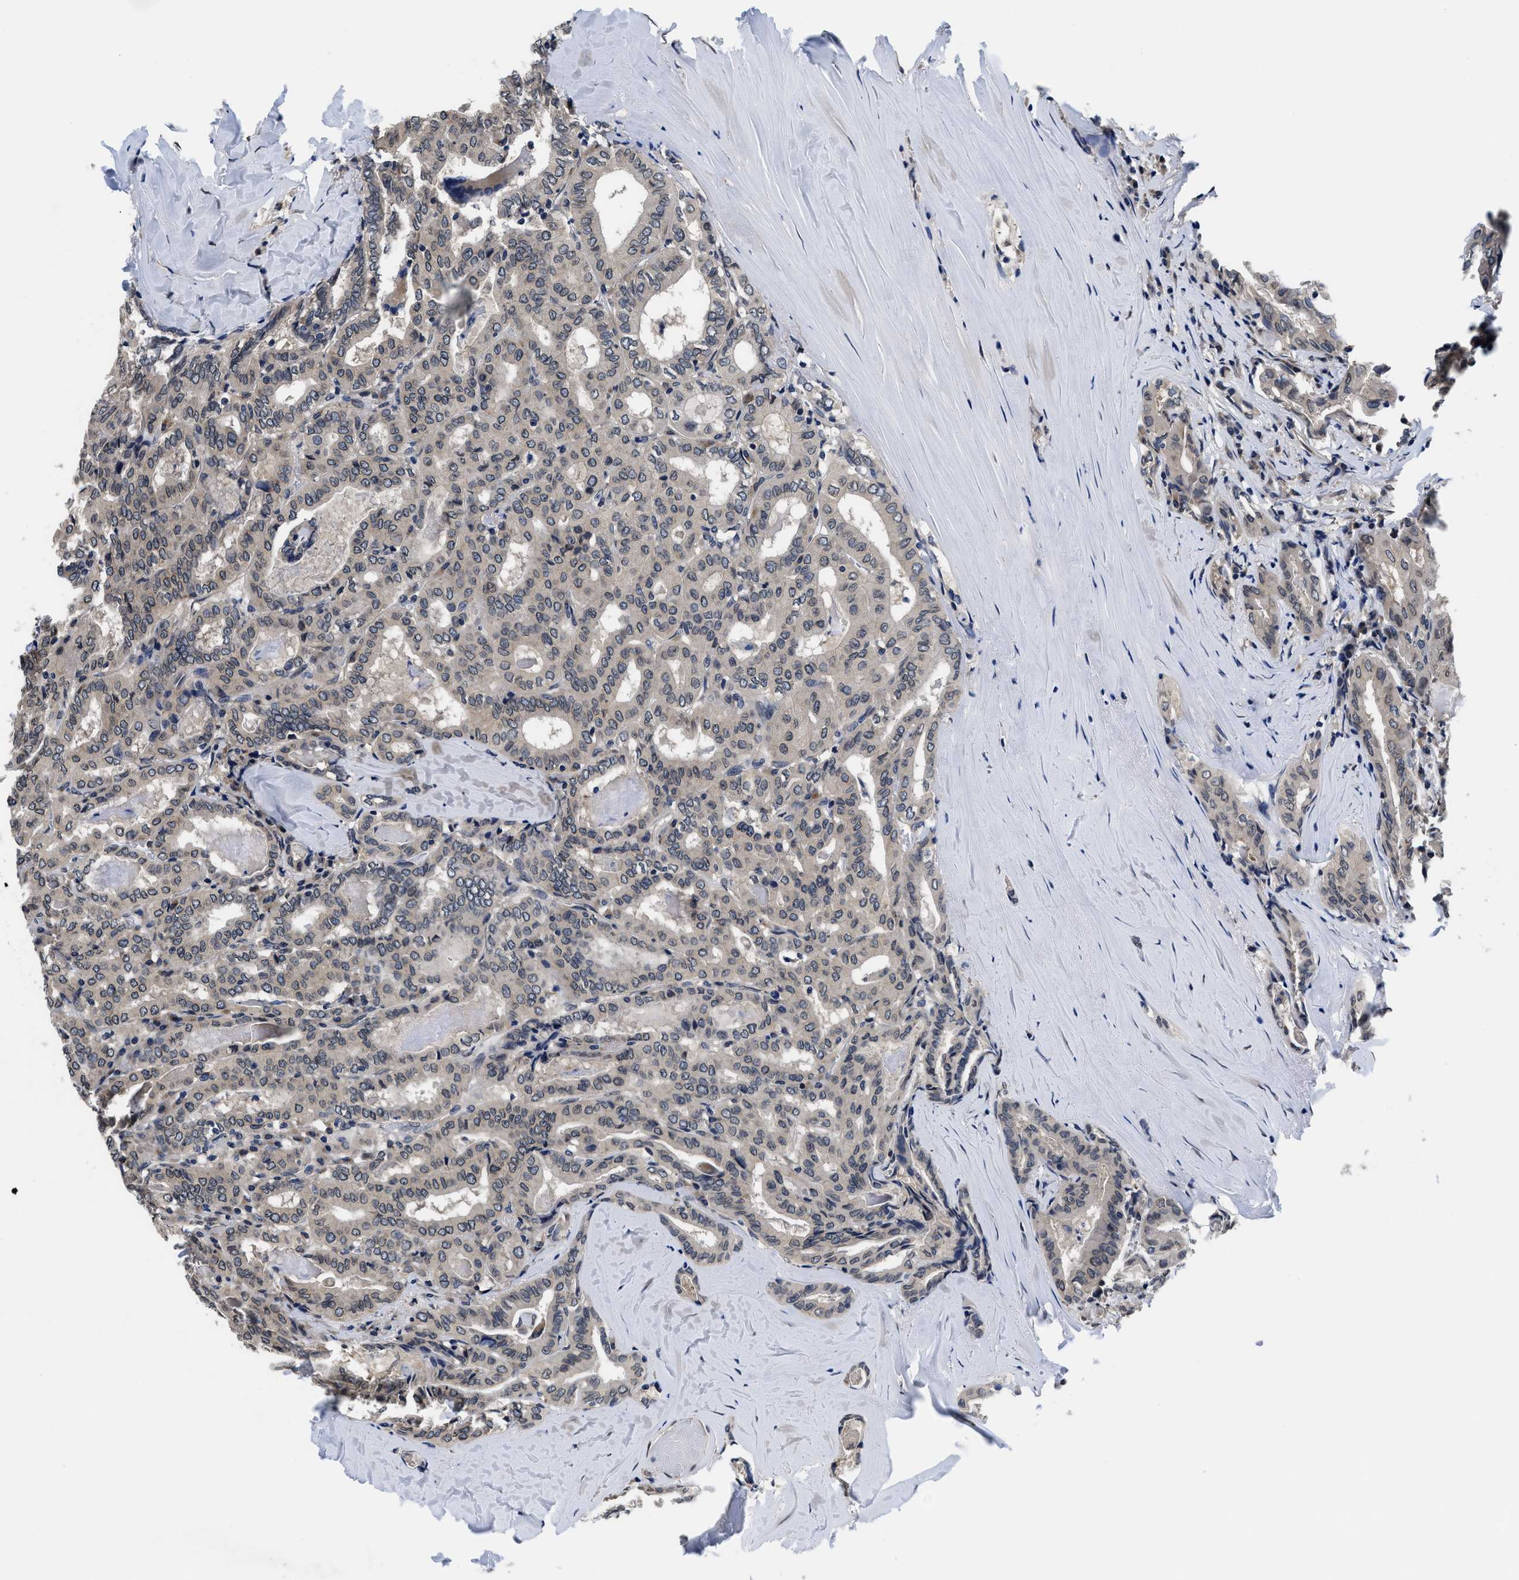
{"staining": {"intensity": "negative", "quantity": "none", "location": "none"}, "tissue": "thyroid cancer", "cell_type": "Tumor cells", "image_type": "cancer", "snomed": [{"axis": "morphology", "description": "Papillary adenocarcinoma, NOS"}, {"axis": "topography", "description": "Thyroid gland"}], "caption": "Immunohistochemistry (IHC) histopathology image of neoplastic tissue: human thyroid cancer (papillary adenocarcinoma) stained with DAB (3,3'-diaminobenzidine) reveals no significant protein positivity in tumor cells.", "gene": "SNX10", "patient": {"sex": "female", "age": 42}}